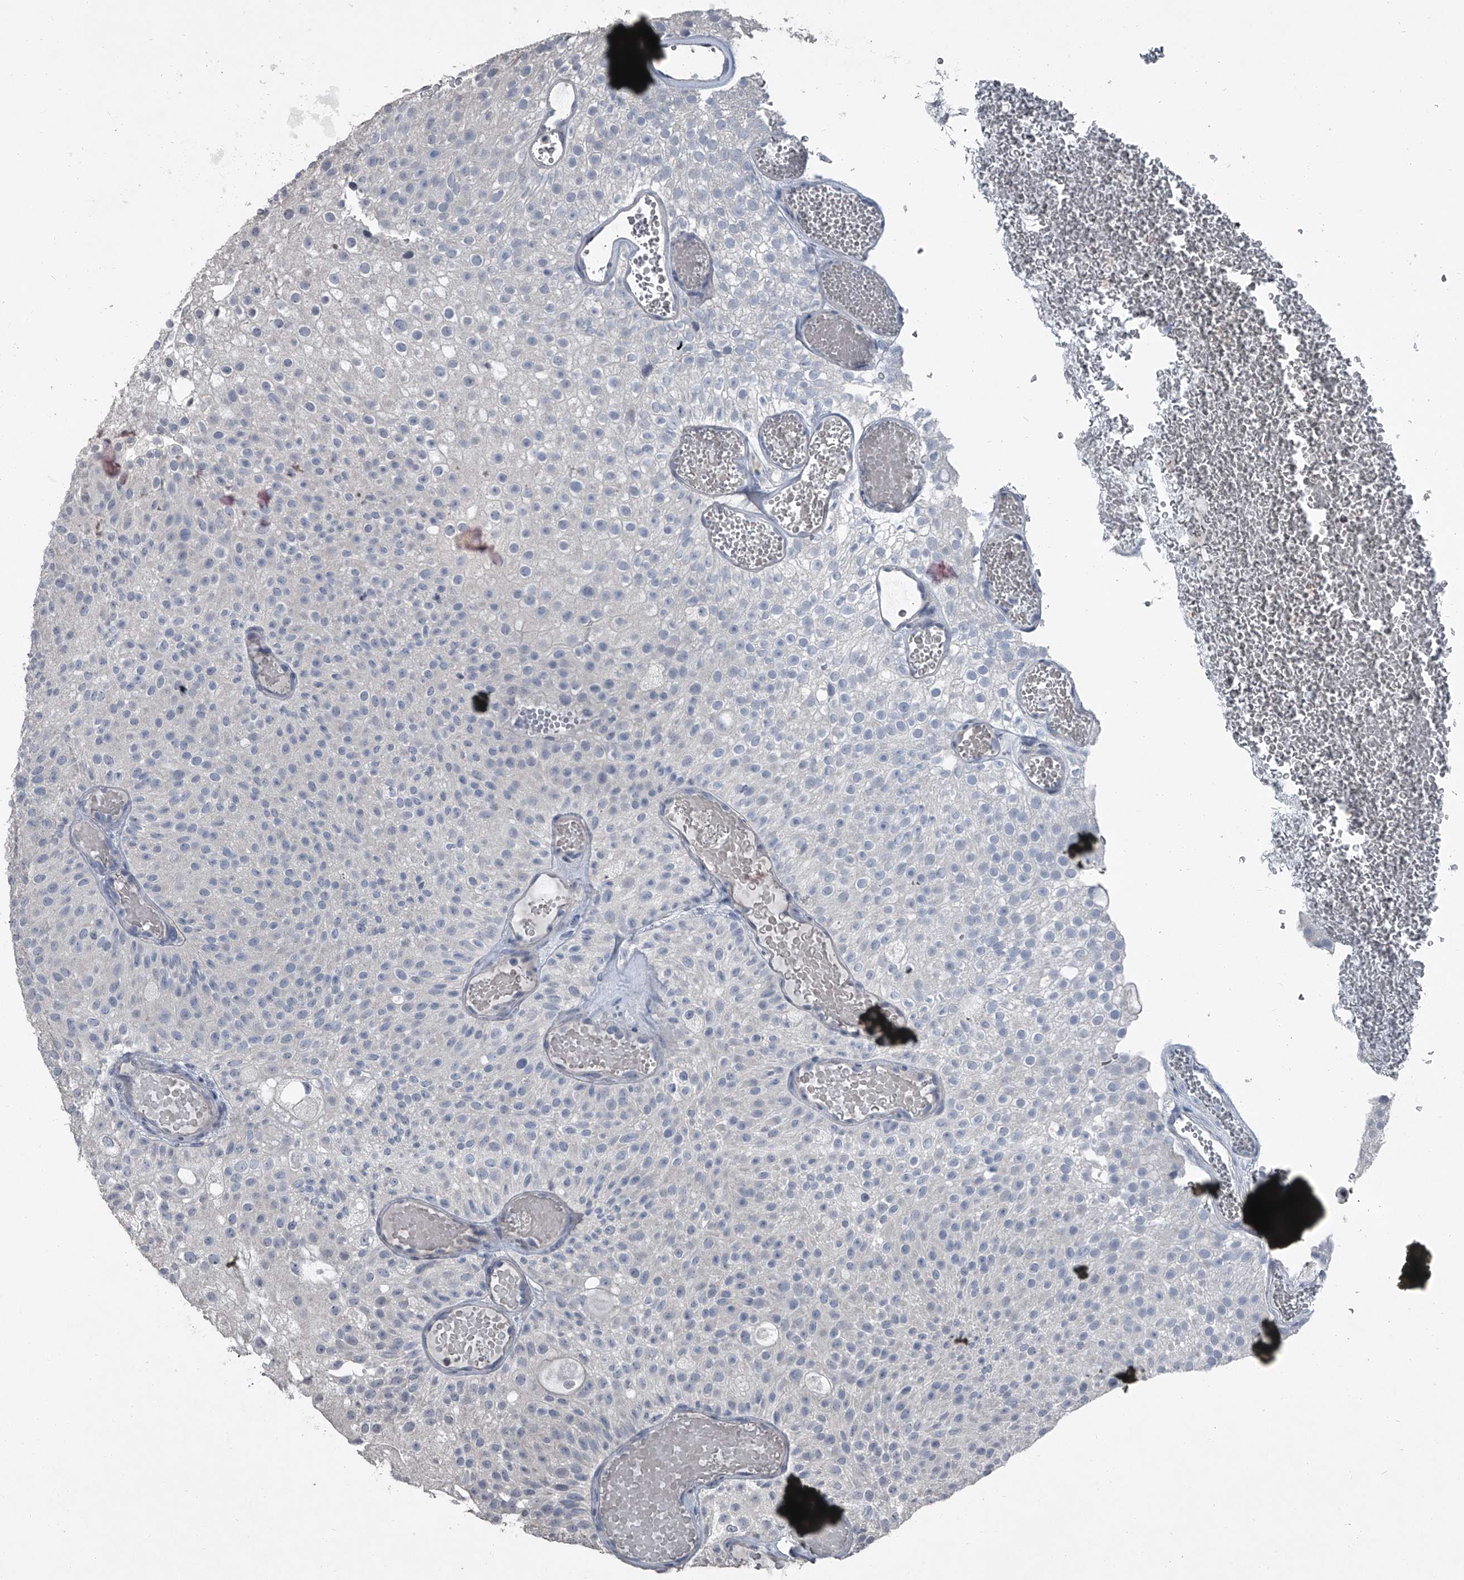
{"staining": {"intensity": "negative", "quantity": "none", "location": "none"}, "tissue": "urothelial cancer", "cell_type": "Tumor cells", "image_type": "cancer", "snomed": [{"axis": "morphology", "description": "Urothelial carcinoma, Low grade"}, {"axis": "topography", "description": "Urinary bladder"}], "caption": "IHC micrograph of human low-grade urothelial carcinoma stained for a protein (brown), which exhibits no expression in tumor cells. (DAB immunohistochemistry with hematoxylin counter stain).", "gene": "HEPHL1", "patient": {"sex": "male", "age": 78}}